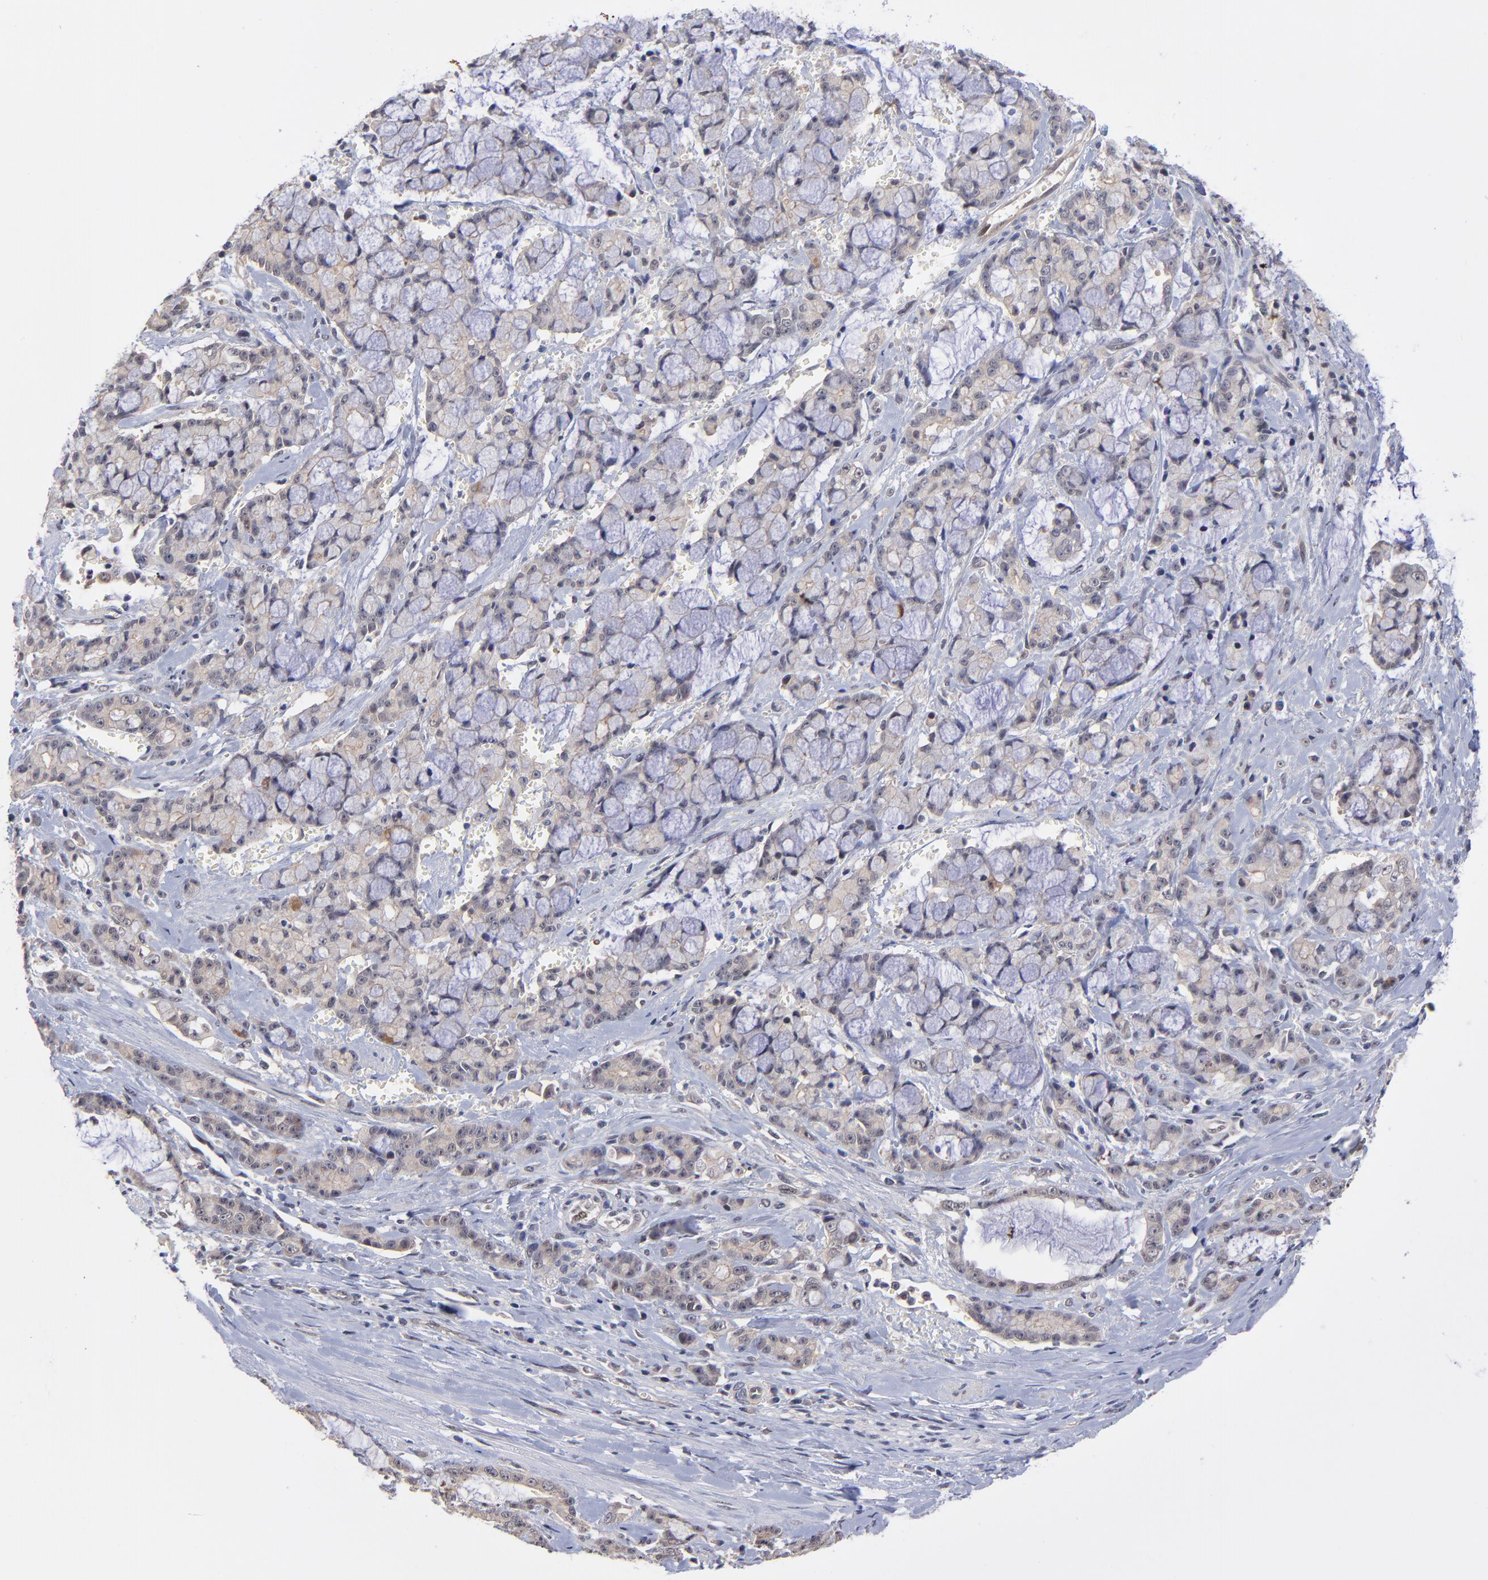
{"staining": {"intensity": "weak", "quantity": ">75%", "location": "cytoplasmic/membranous"}, "tissue": "pancreatic cancer", "cell_type": "Tumor cells", "image_type": "cancer", "snomed": [{"axis": "morphology", "description": "Adenocarcinoma, NOS"}, {"axis": "topography", "description": "Pancreas"}], "caption": "Pancreatic cancer (adenocarcinoma) stained for a protein (brown) exhibits weak cytoplasmic/membranous positive positivity in about >75% of tumor cells.", "gene": "UBE2E3", "patient": {"sex": "female", "age": 73}}